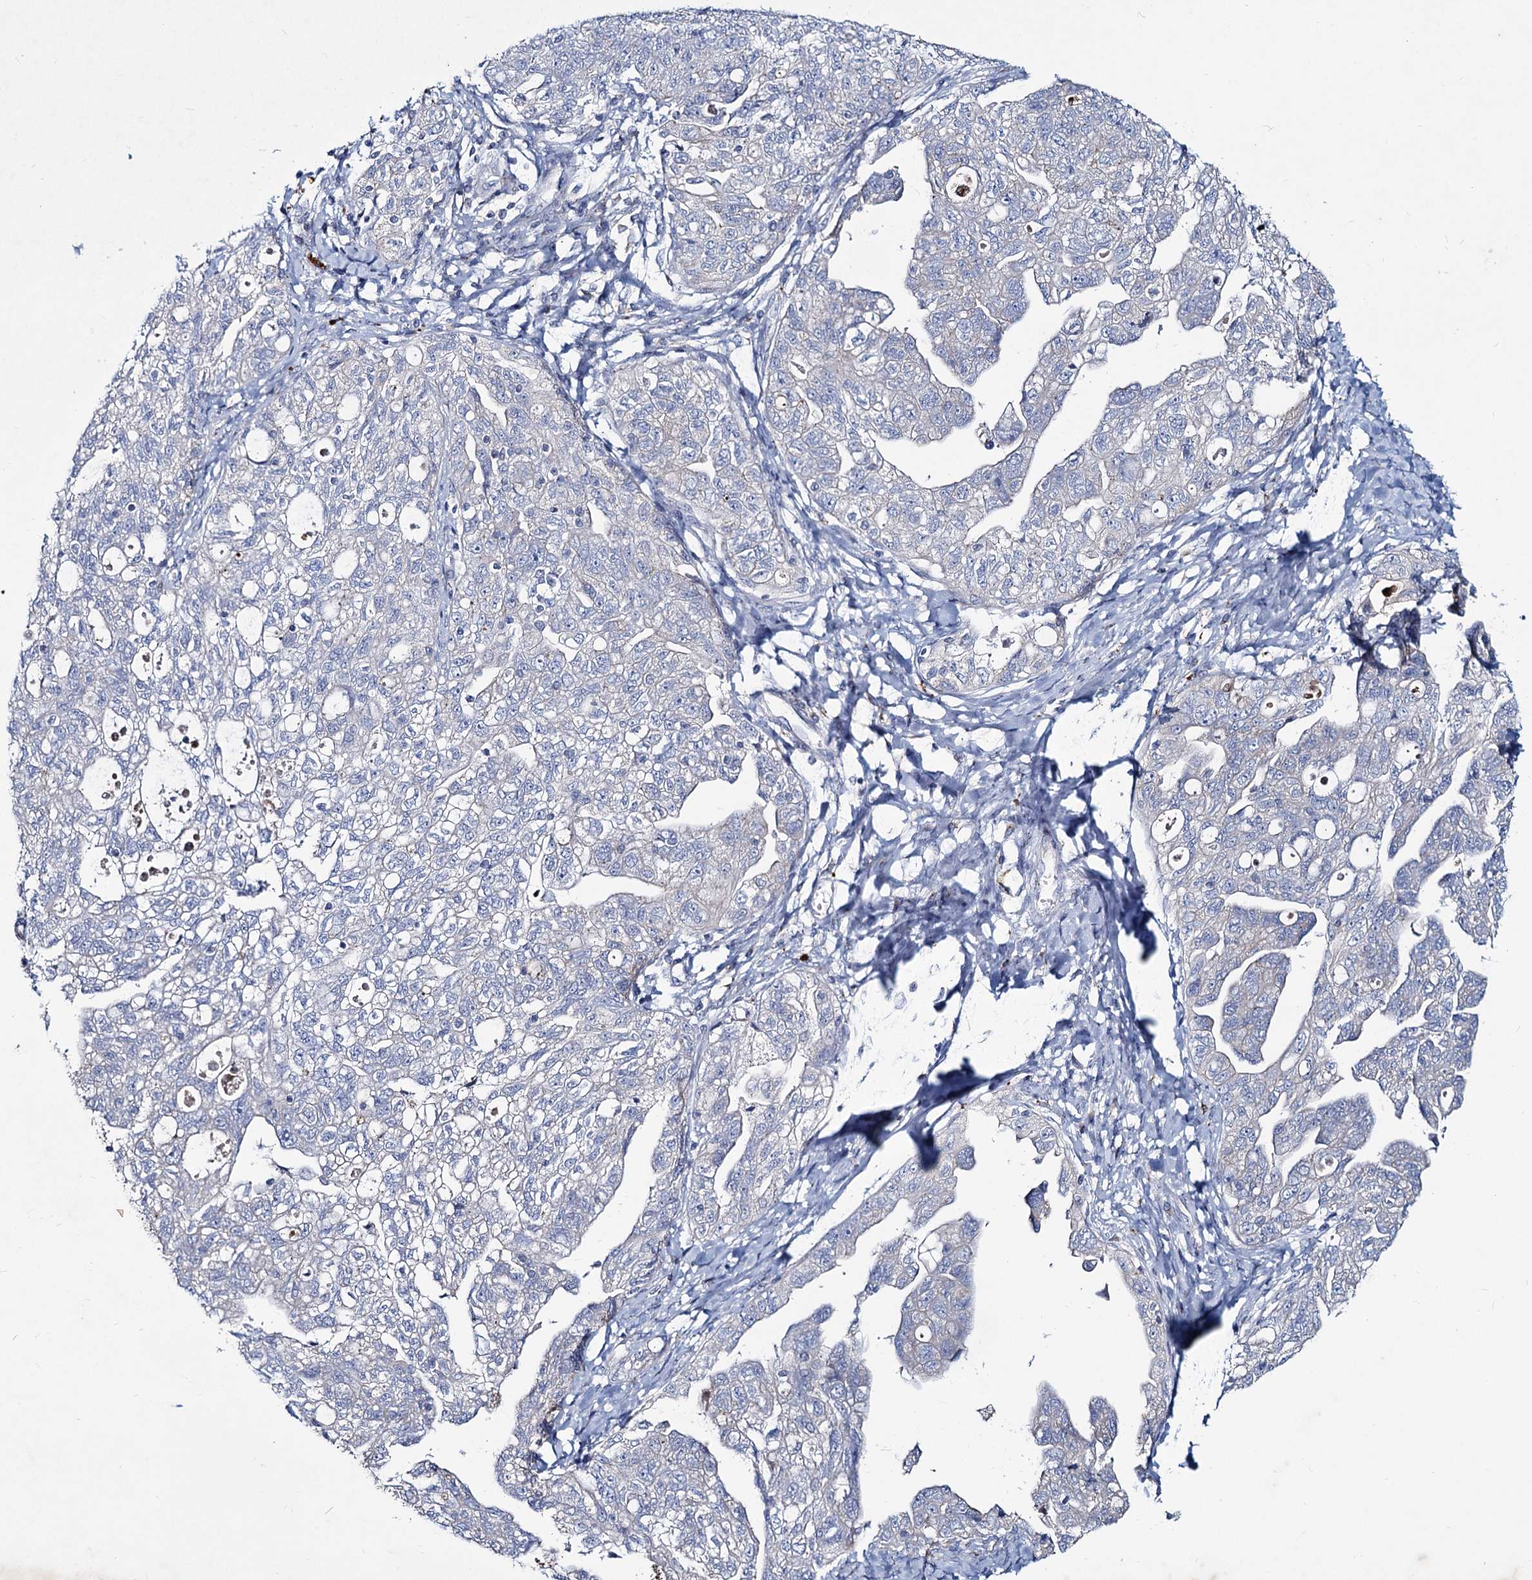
{"staining": {"intensity": "negative", "quantity": "none", "location": "none"}, "tissue": "ovarian cancer", "cell_type": "Tumor cells", "image_type": "cancer", "snomed": [{"axis": "morphology", "description": "Carcinoma, NOS"}, {"axis": "morphology", "description": "Cystadenocarcinoma, serous, NOS"}, {"axis": "topography", "description": "Ovary"}], "caption": "Immunohistochemical staining of carcinoma (ovarian) displays no significant staining in tumor cells.", "gene": "AGBL4", "patient": {"sex": "female", "age": 69}}